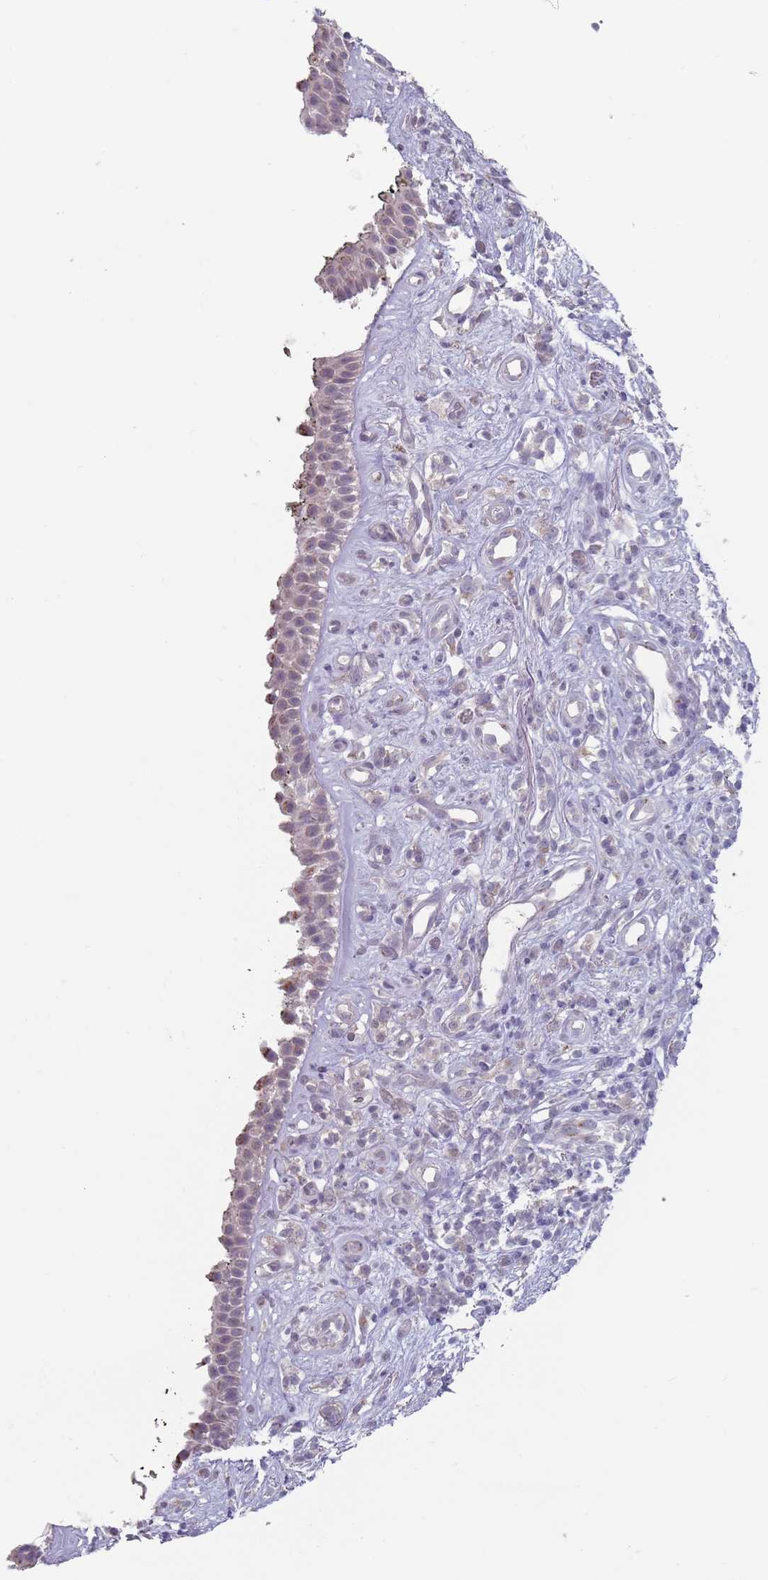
{"staining": {"intensity": "moderate", "quantity": "<25%", "location": "cytoplasmic/membranous"}, "tissue": "nasopharynx", "cell_type": "Respiratory epithelial cells", "image_type": "normal", "snomed": [{"axis": "morphology", "description": "Normal tissue, NOS"}, {"axis": "morphology", "description": "Squamous cell carcinoma, NOS"}, {"axis": "topography", "description": "Nasopharynx"}, {"axis": "topography", "description": "Head-Neck"}], "caption": "An immunohistochemistry micrograph of normal tissue is shown. Protein staining in brown shows moderate cytoplasmic/membranous positivity in nasopharynx within respiratory epithelial cells.", "gene": "AKAIN1", "patient": {"sex": "male", "age": 85}}